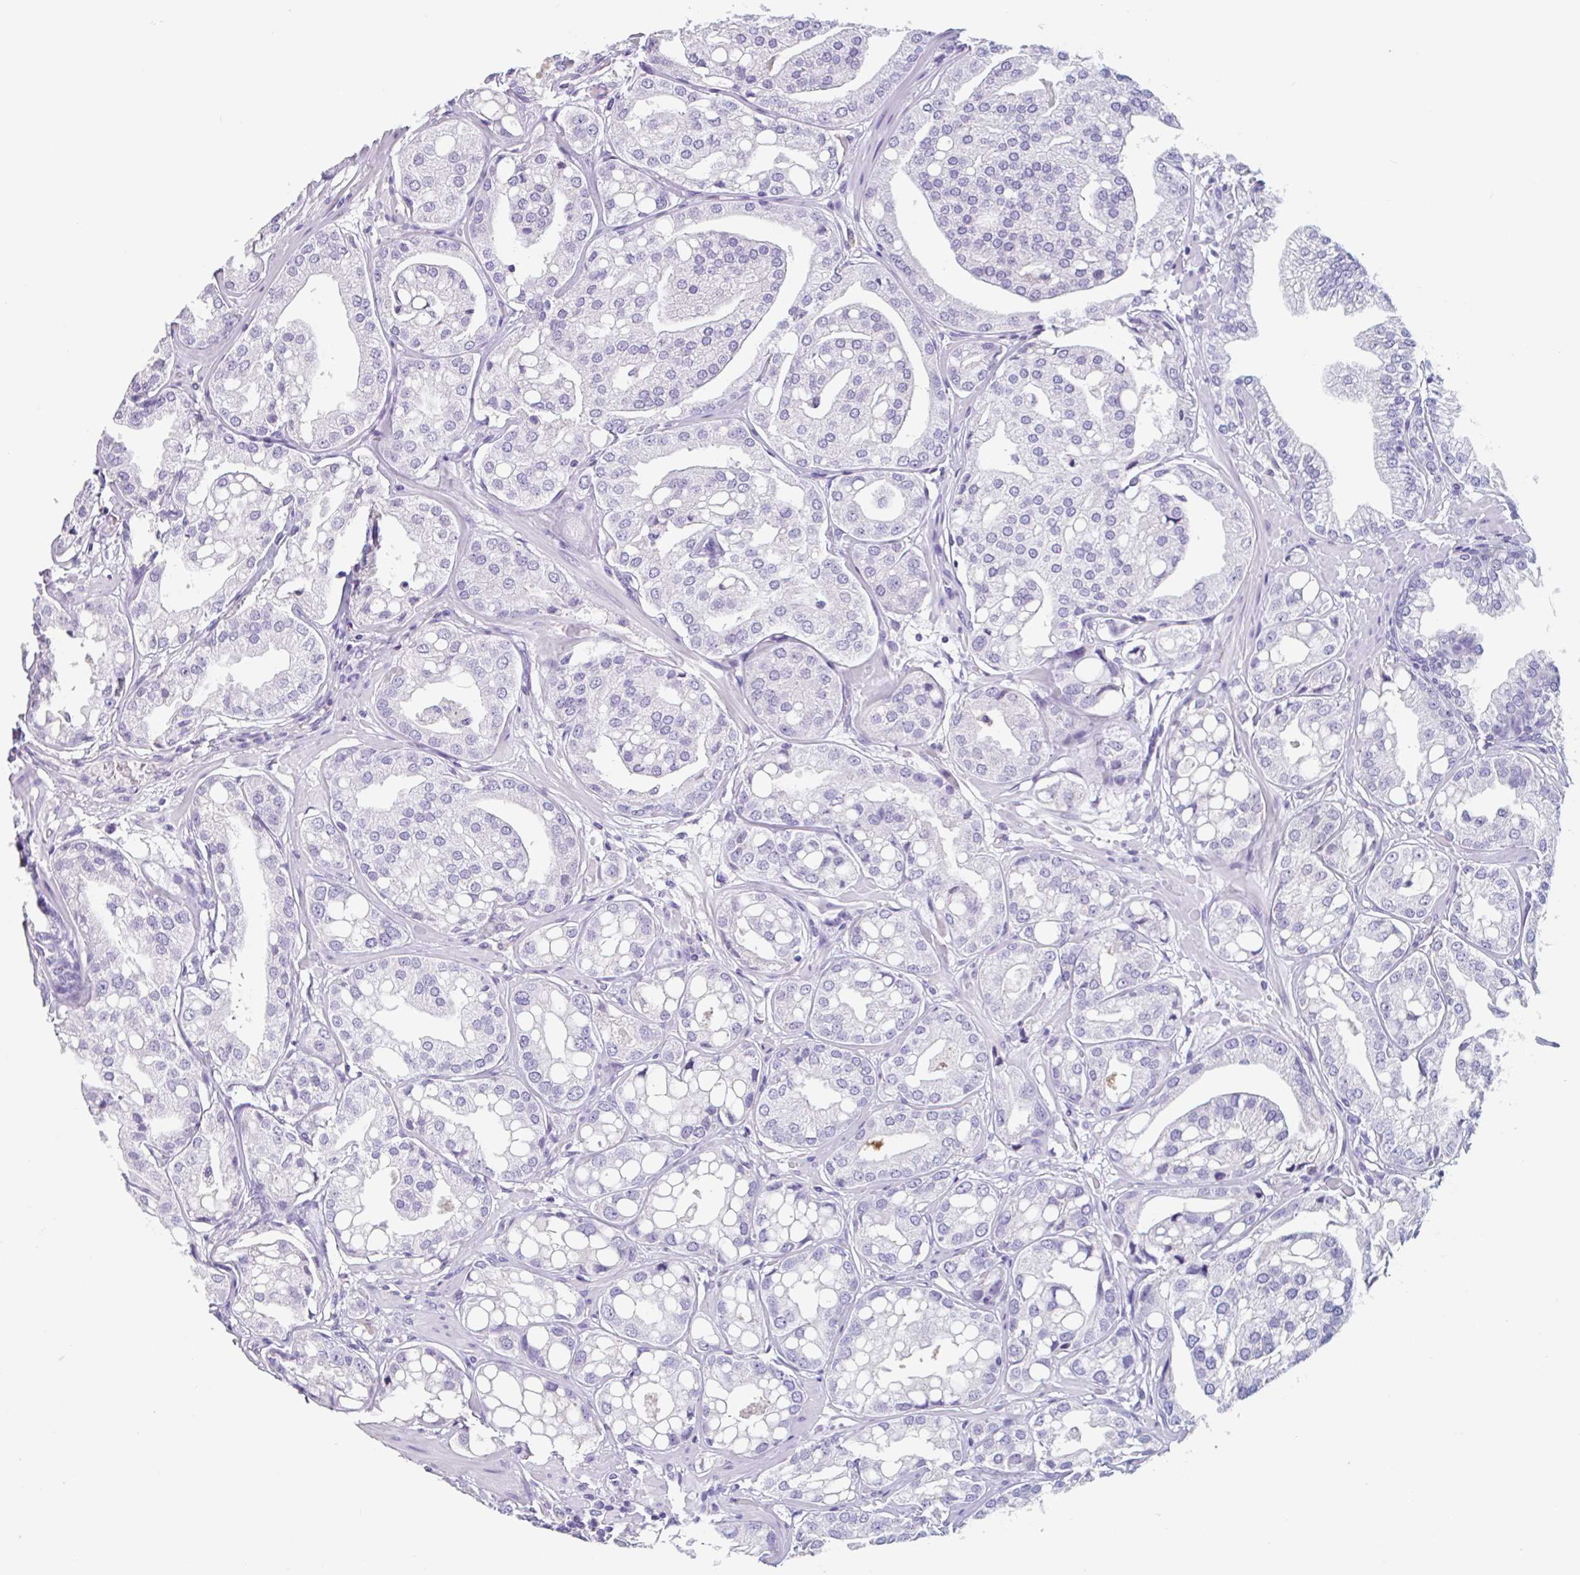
{"staining": {"intensity": "negative", "quantity": "none", "location": "none"}, "tissue": "renal cancer", "cell_type": "Tumor cells", "image_type": "cancer", "snomed": [{"axis": "morphology", "description": "Adenocarcinoma, NOS"}, {"axis": "topography", "description": "Urinary bladder"}], "caption": "The immunohistochemistry (IHC) histopathology image has no significant positivity in tumor cells of adenocarcinoma (renal) tissue. (Stains: DAB IHC with hematoxylin counter stain, Microscopy: brightfield microscopy at high magnification).", "gene": "EMC4", "patient": {"sex": "male", "age": 61}}